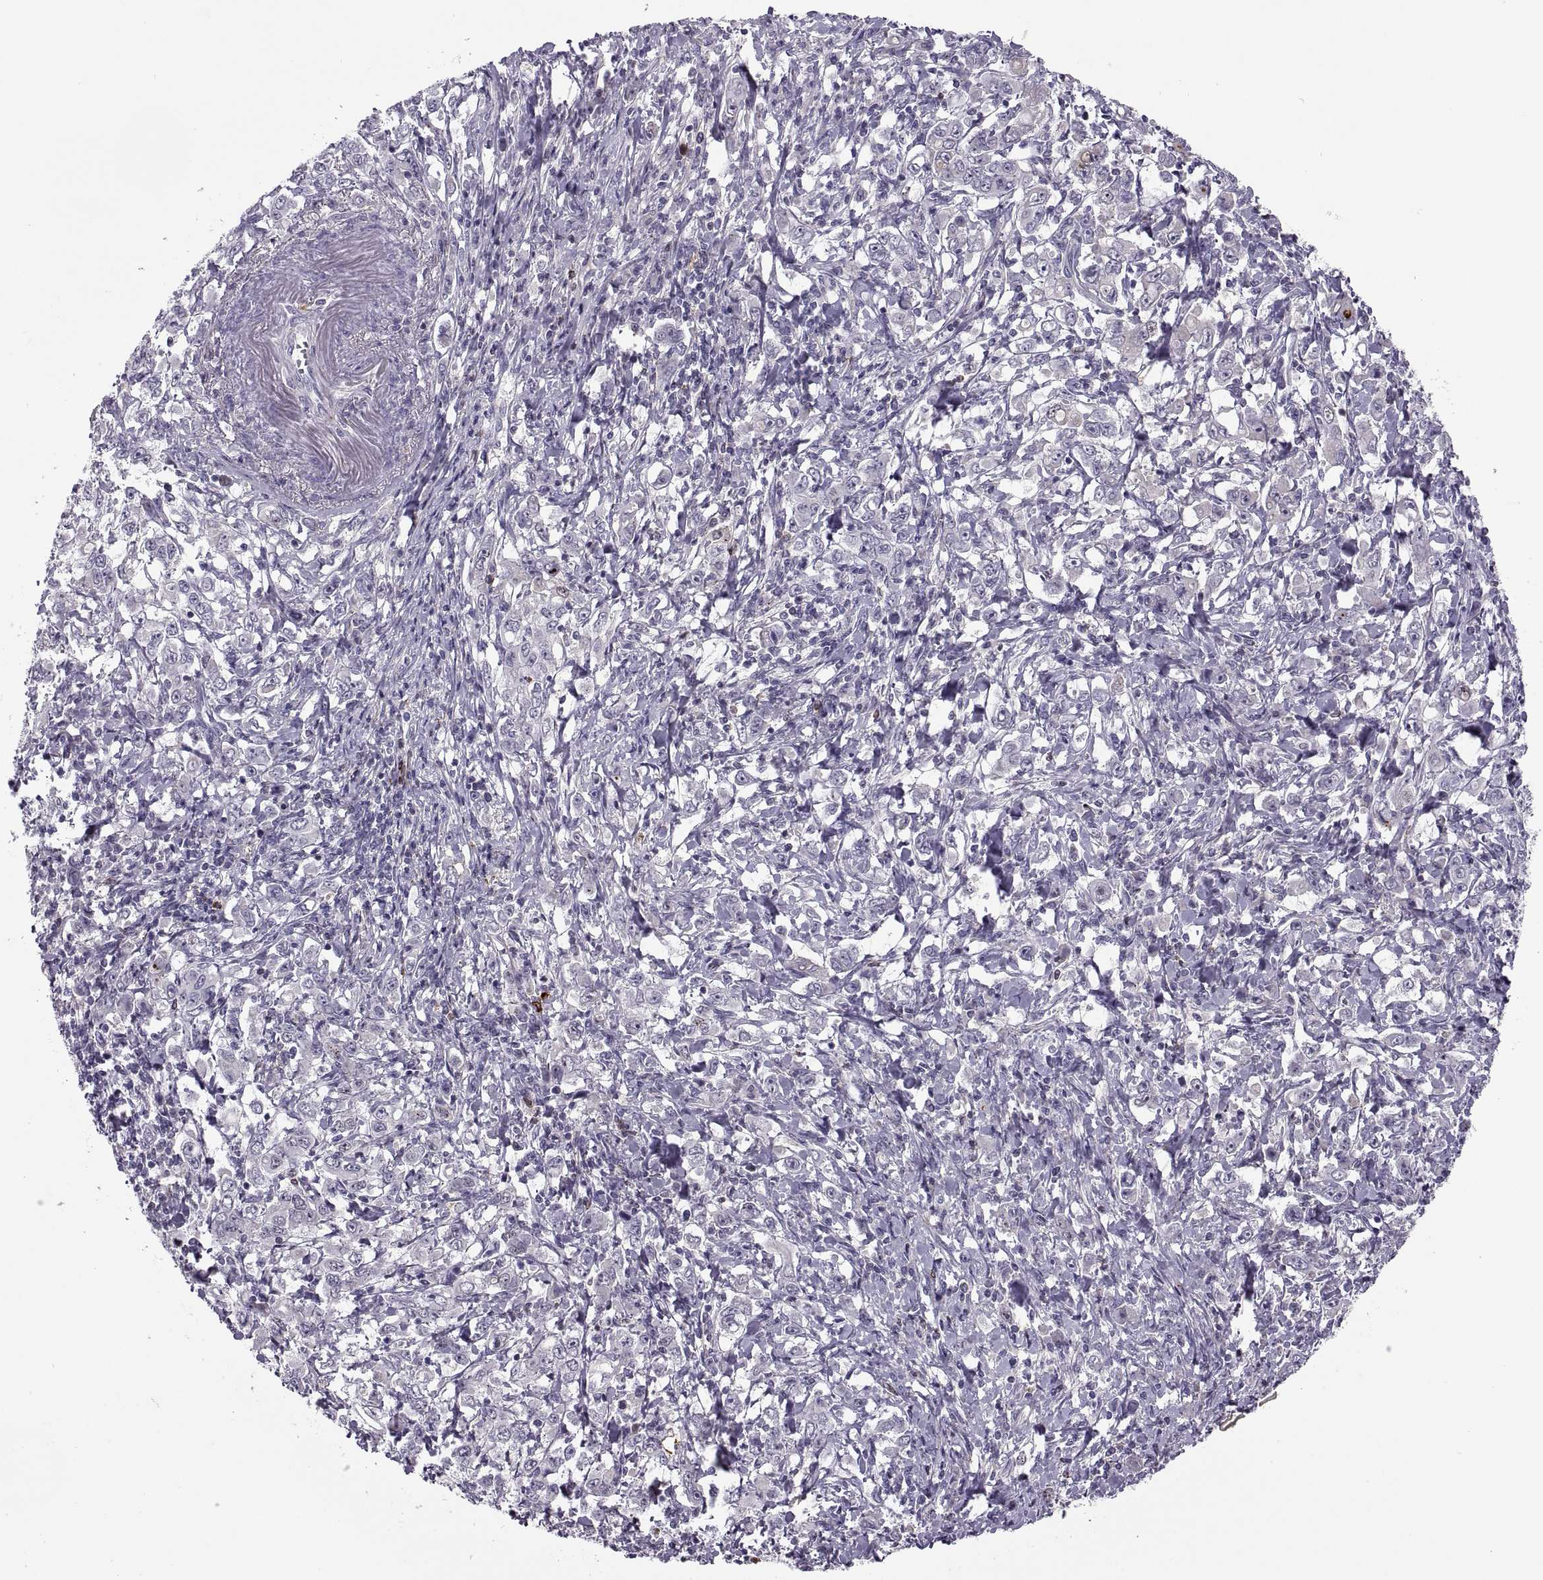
{"staining": {"intensity": "negative", "quantity": "none", "location": "none"}, "tissue": "stomach cancer", "cell_type": "Tumor cells", "image_type": "cancer", "snomed": [{"axis": "morphology", "description": "Adenocarcinoma, NOS"}, {"axis": "topography", "description": "Stomach, lower"}], "caption": "IHC micrograph of human stomach cancer (adenocarcinoma) stained for a protein (brown), which displays no staining in tumor cells.", "gene": "CHCT1", "patient": {"sex": "female", "age": 72}}